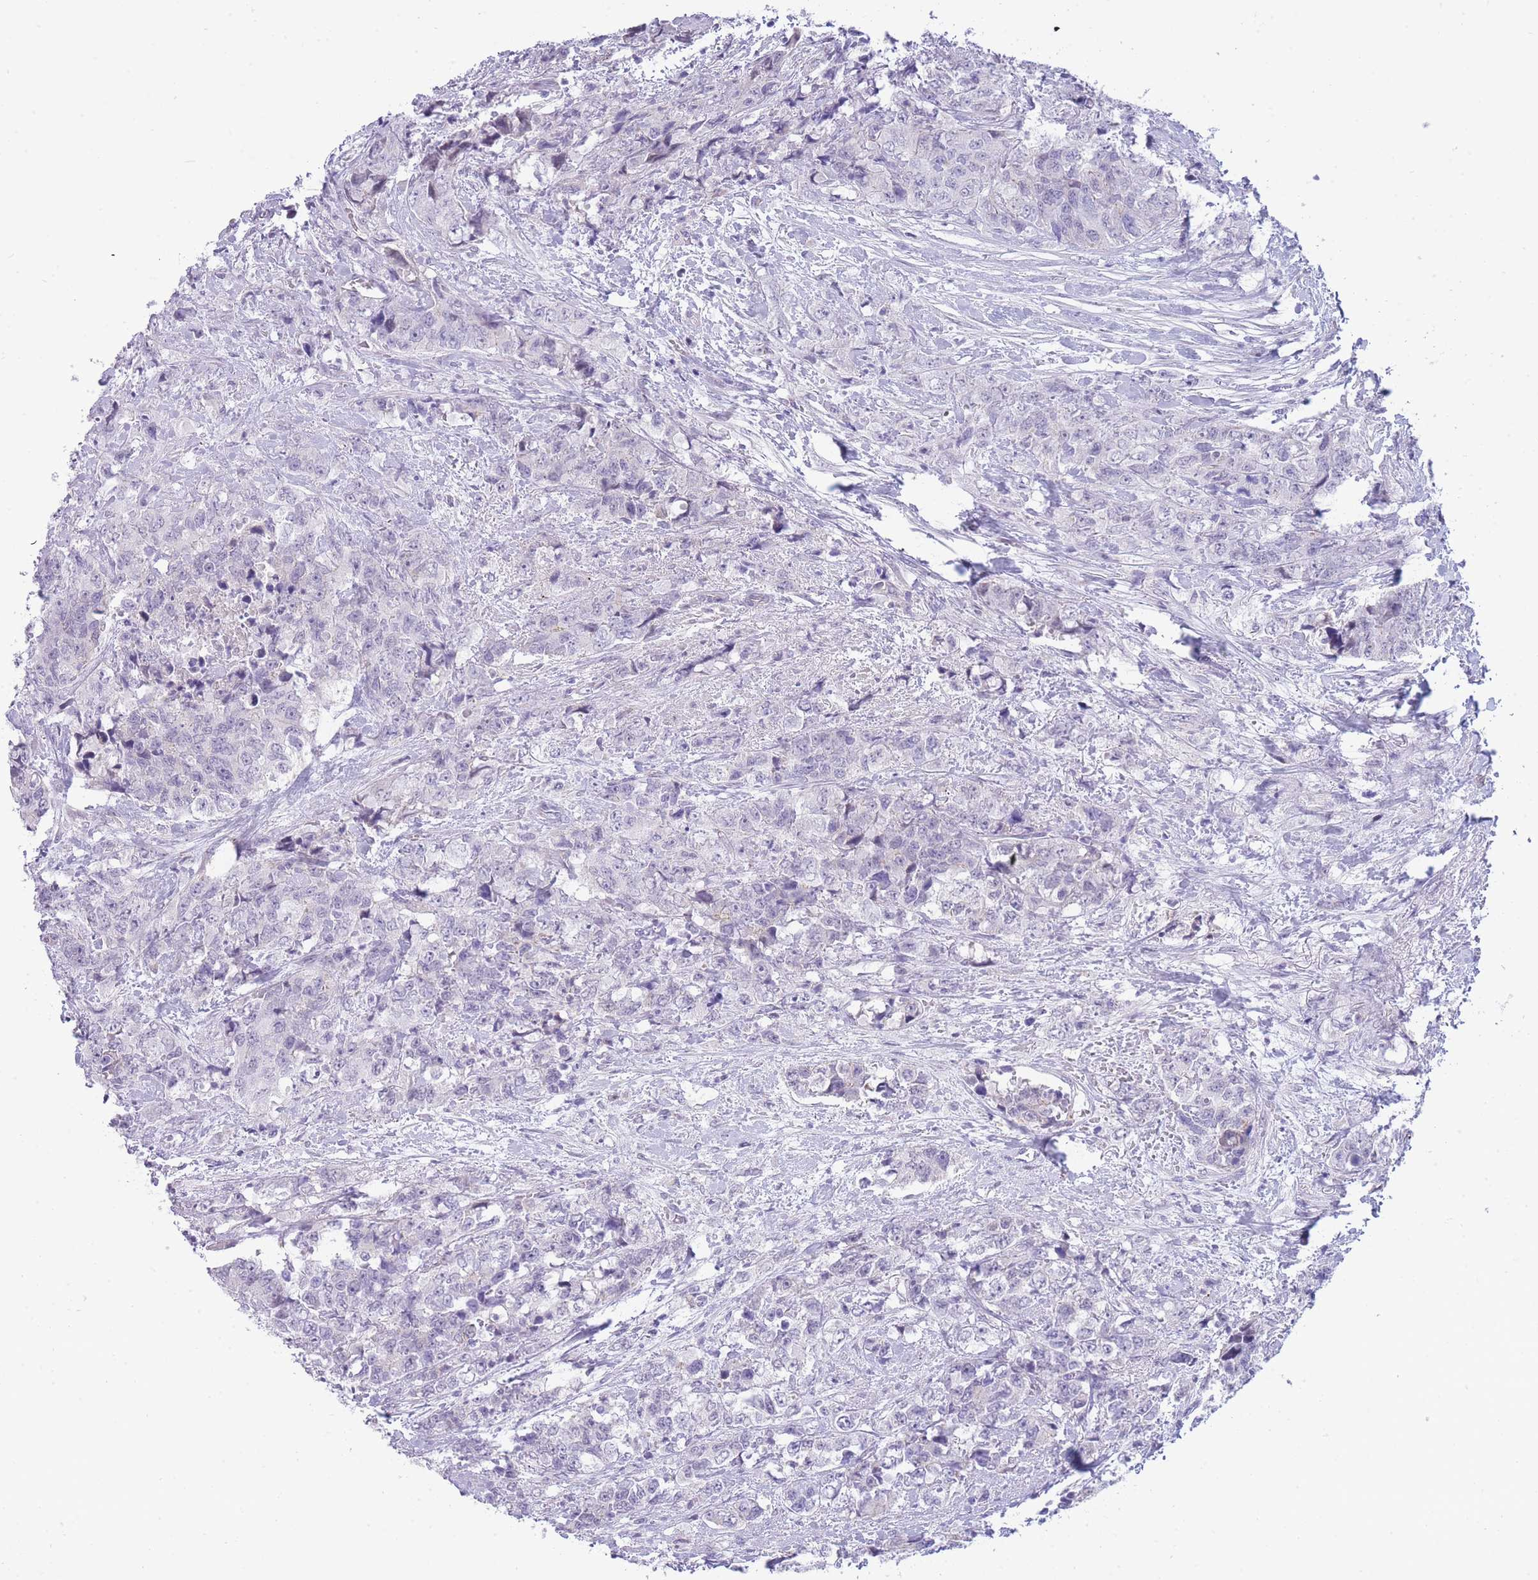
{"staining": {"intensity": "negative", "quantity": "none", "location": "none"}, "tissue": "urothelial cancer", "cell_type": "Tumor cells", "image_type": "cancer", "snomed": [{"axis": "morphology", "description": "Urothelial carcinoma, High grade"}, {"axis": "topography", "description": "Urinary bladder"}], "caption": "IHC of urothelial cancer displays no expression in tumor cells.", "gene": "PRR23B", "patient": {"sex": "female", "age": 78}}